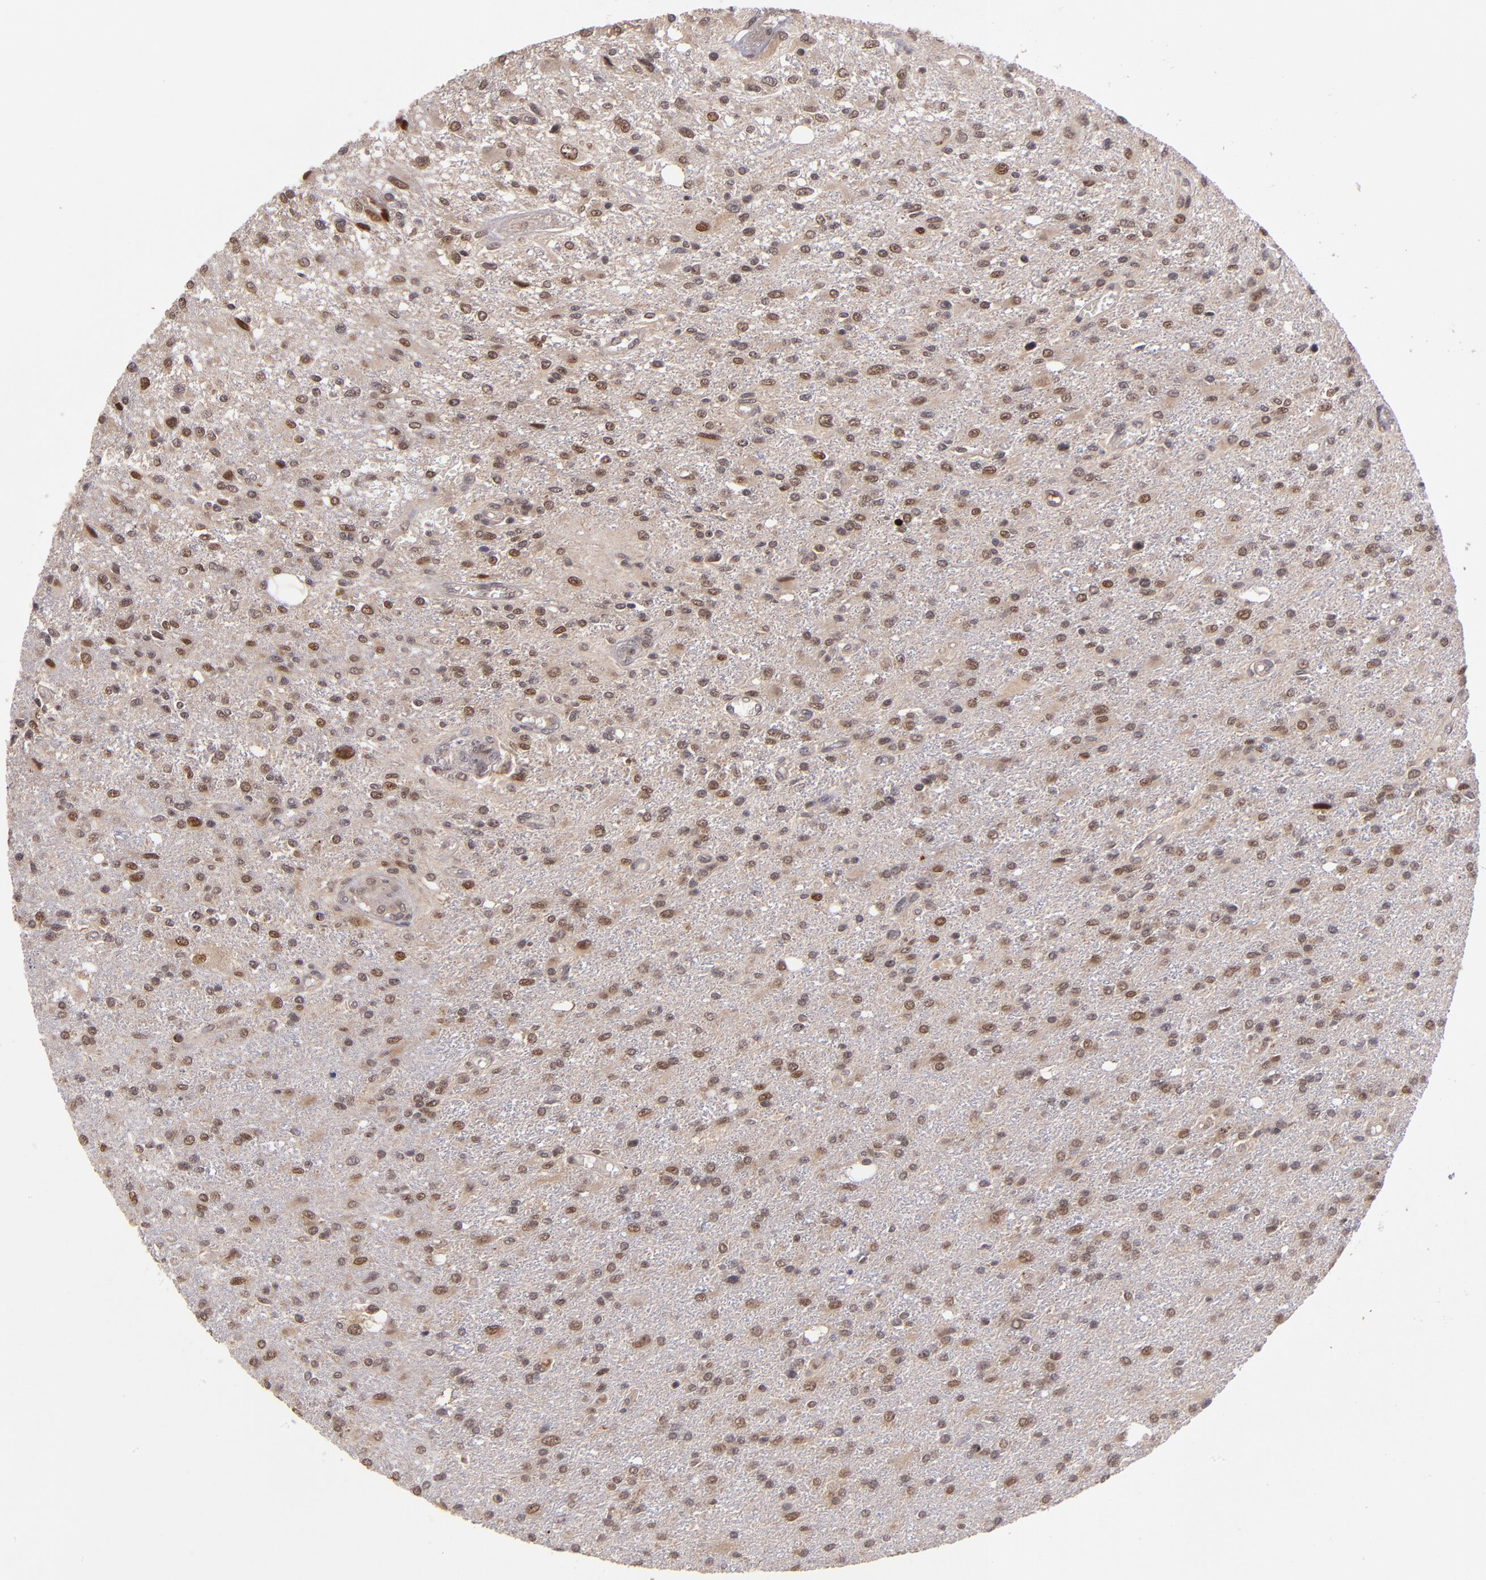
{"staining": {"intensity": "moderate", "quantity": "25%-75%", "location": "nuclear"}, "tissue": "glioma", "cell_type": "Tumor cells", "image_type": "cancer", "snomed": [{"axis": "morphology", "description": "Glioma, malignant, High grade"}, {"axis": "topography", "description": "Cerebral cortex"}], "caption": "Immunohistochemical staining of human high-grade glioma (malignant) displays medium levels of moderate nuclear protein positivity in about 25%-75% of tumor cells.", "gene": "ABHD12B", "patient": {"sex": "male", "age": 76}}